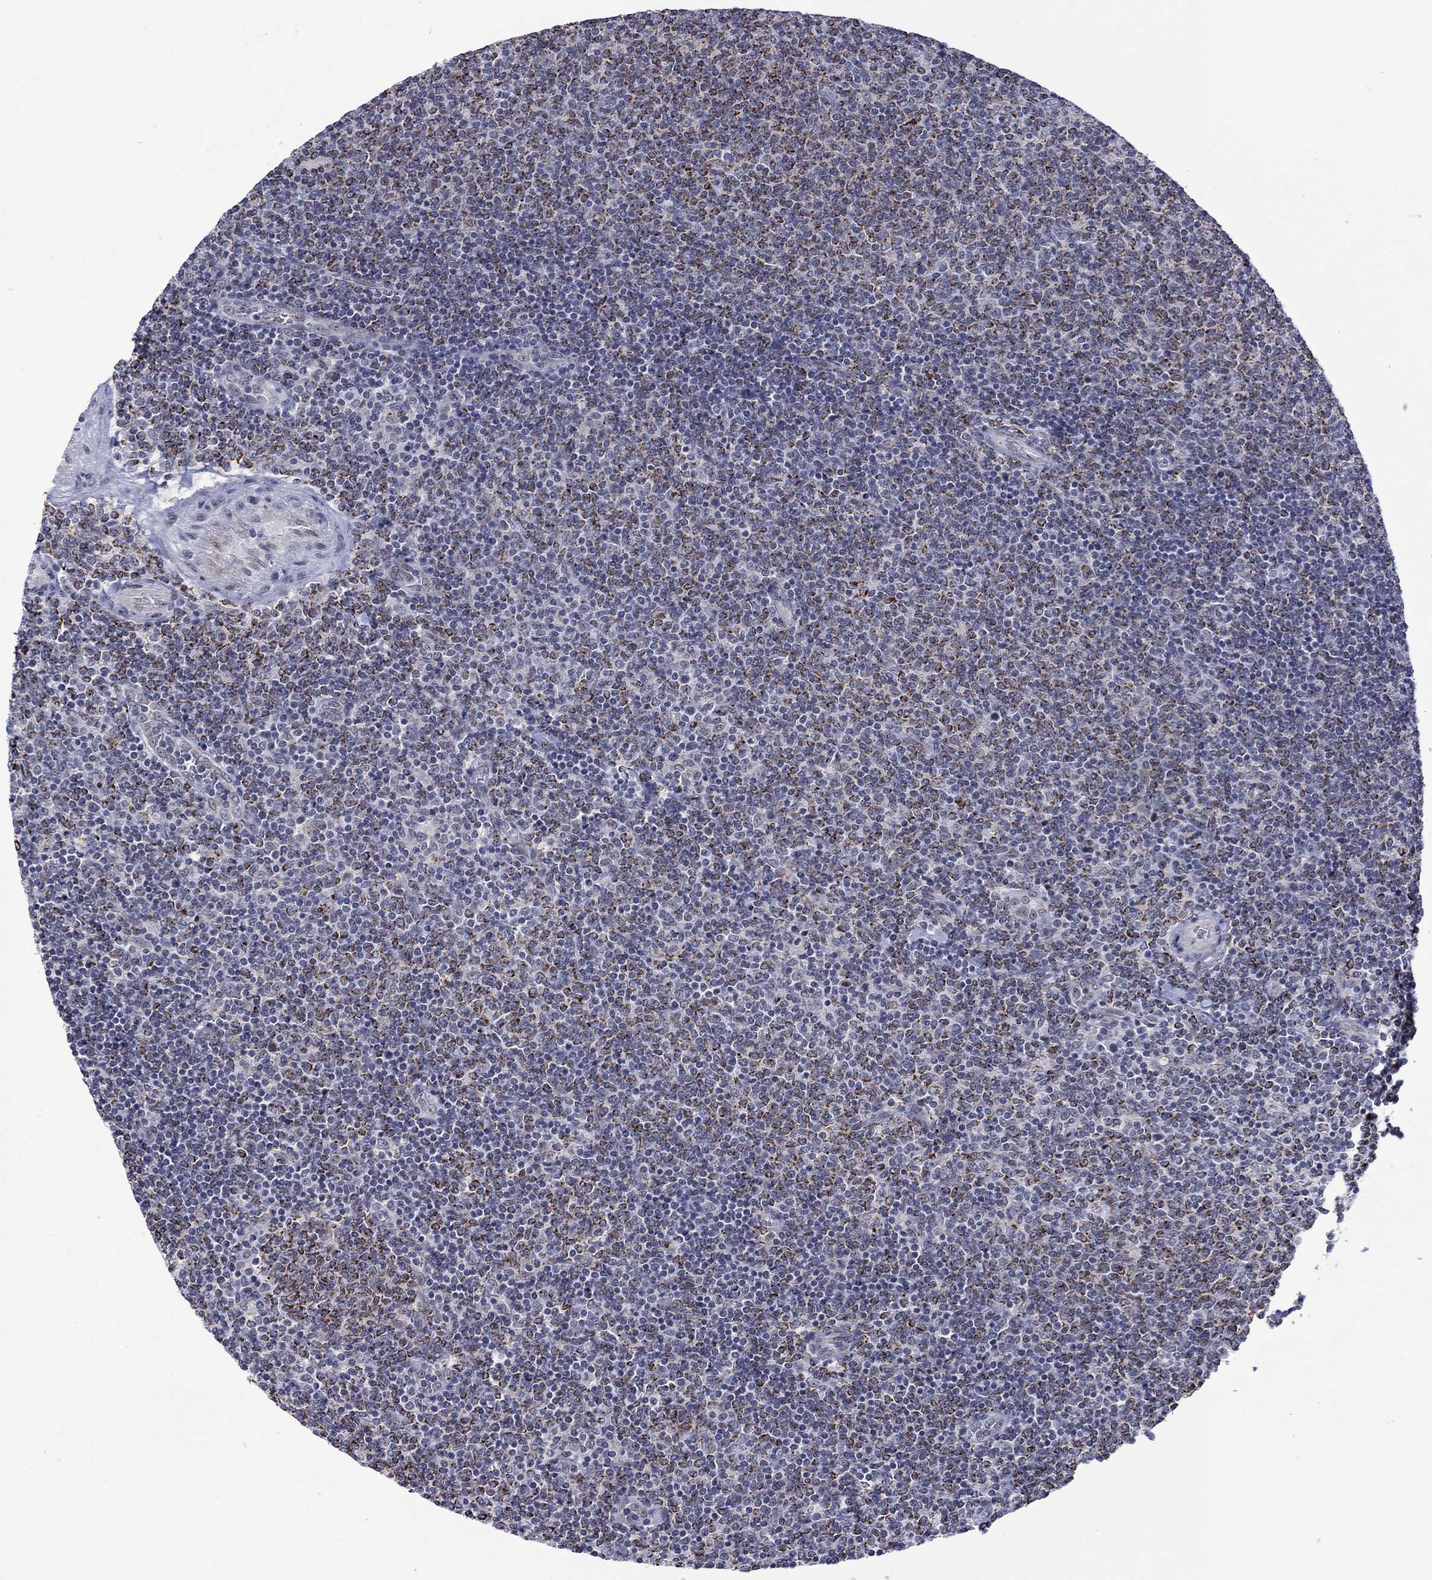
{"staining": {"intensity": "moderate", "quantity": "25%-75%", "location": "cytoplasmic/membranous"}, "tissue": "lymphoma", "cell_type": "Tumor cells", "image_type": "cancer", "snomed": [{"axis": "morphology", "description": "Malignant lymphoma, non-Hodgkin's type, Low grade"}, {"axis": "topography", "description": "Lymph node"}], "caption": "About 25%-75% of tumor cells in human malignant lymphoma, non-Hodgkin's type (low-grade) show moderate cytoplasmic/membranous protein staining as visualized by brown immunohistochemical staining.", "gene": "KCNJ16", "patient": {"sex": "male", "age": 52}}